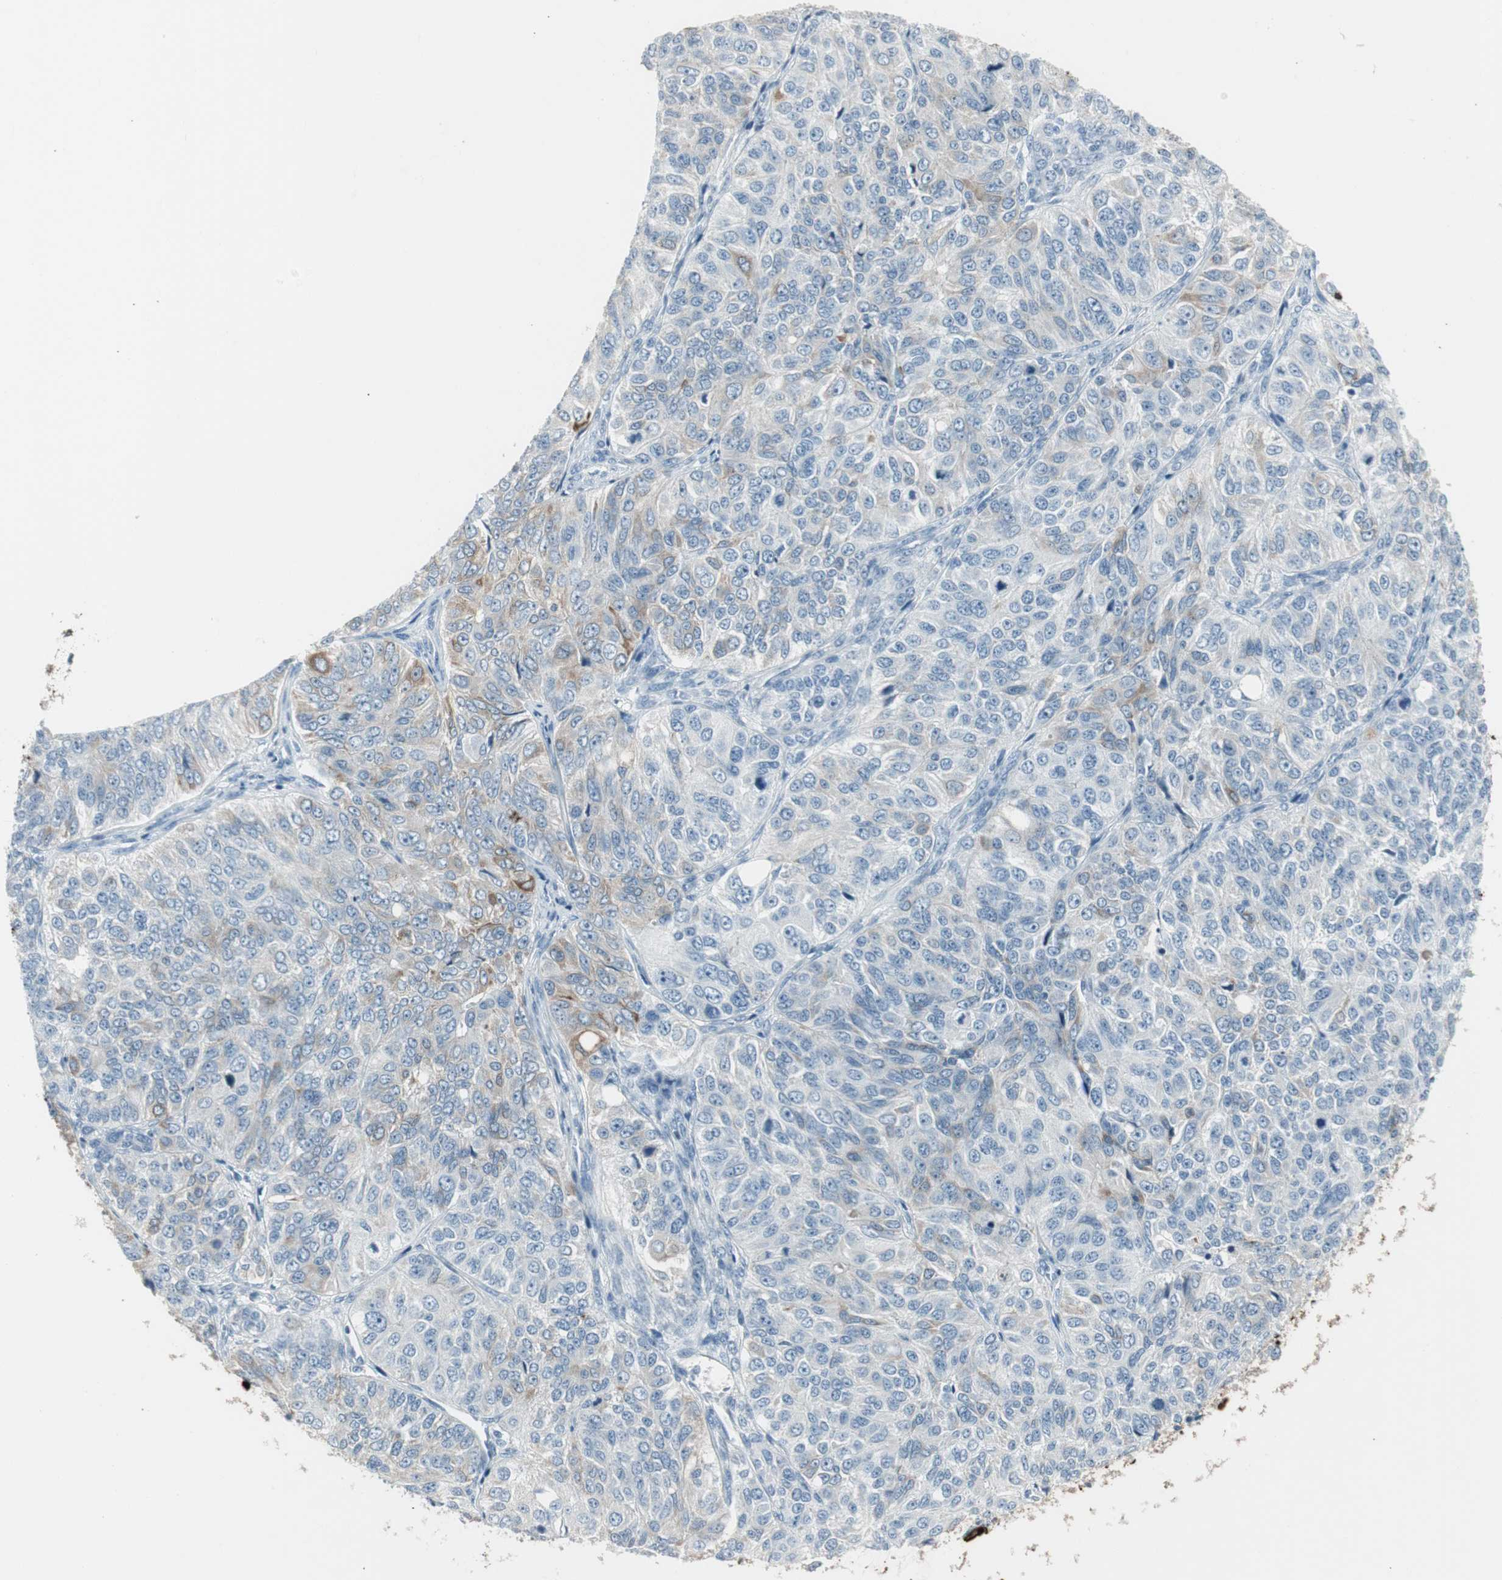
{"staining": {"intensity": "weak", "quantity": "<25%", "location": "cytoplasmic/membranous"}, "tissue": "ovarian cancer", "cell_type": "Tumor cells", "image_type": "cancer", "snomed": [{"axis": "morphology", "description": "Carcinoma, endometroid"}, {"axis": "topography", "description": "Ovary"}], "caption": "Tumor cells show no significant protein expression in ovarian cancer (endometroid carcinoma). The staining was performed using DAB to visualize the protein expression in brown, while the nuclei were stained in blue with hematoxylin (Magnification: 20x).", "gene": "AGR2", "patient": {"sex": "female", "age": 51}}